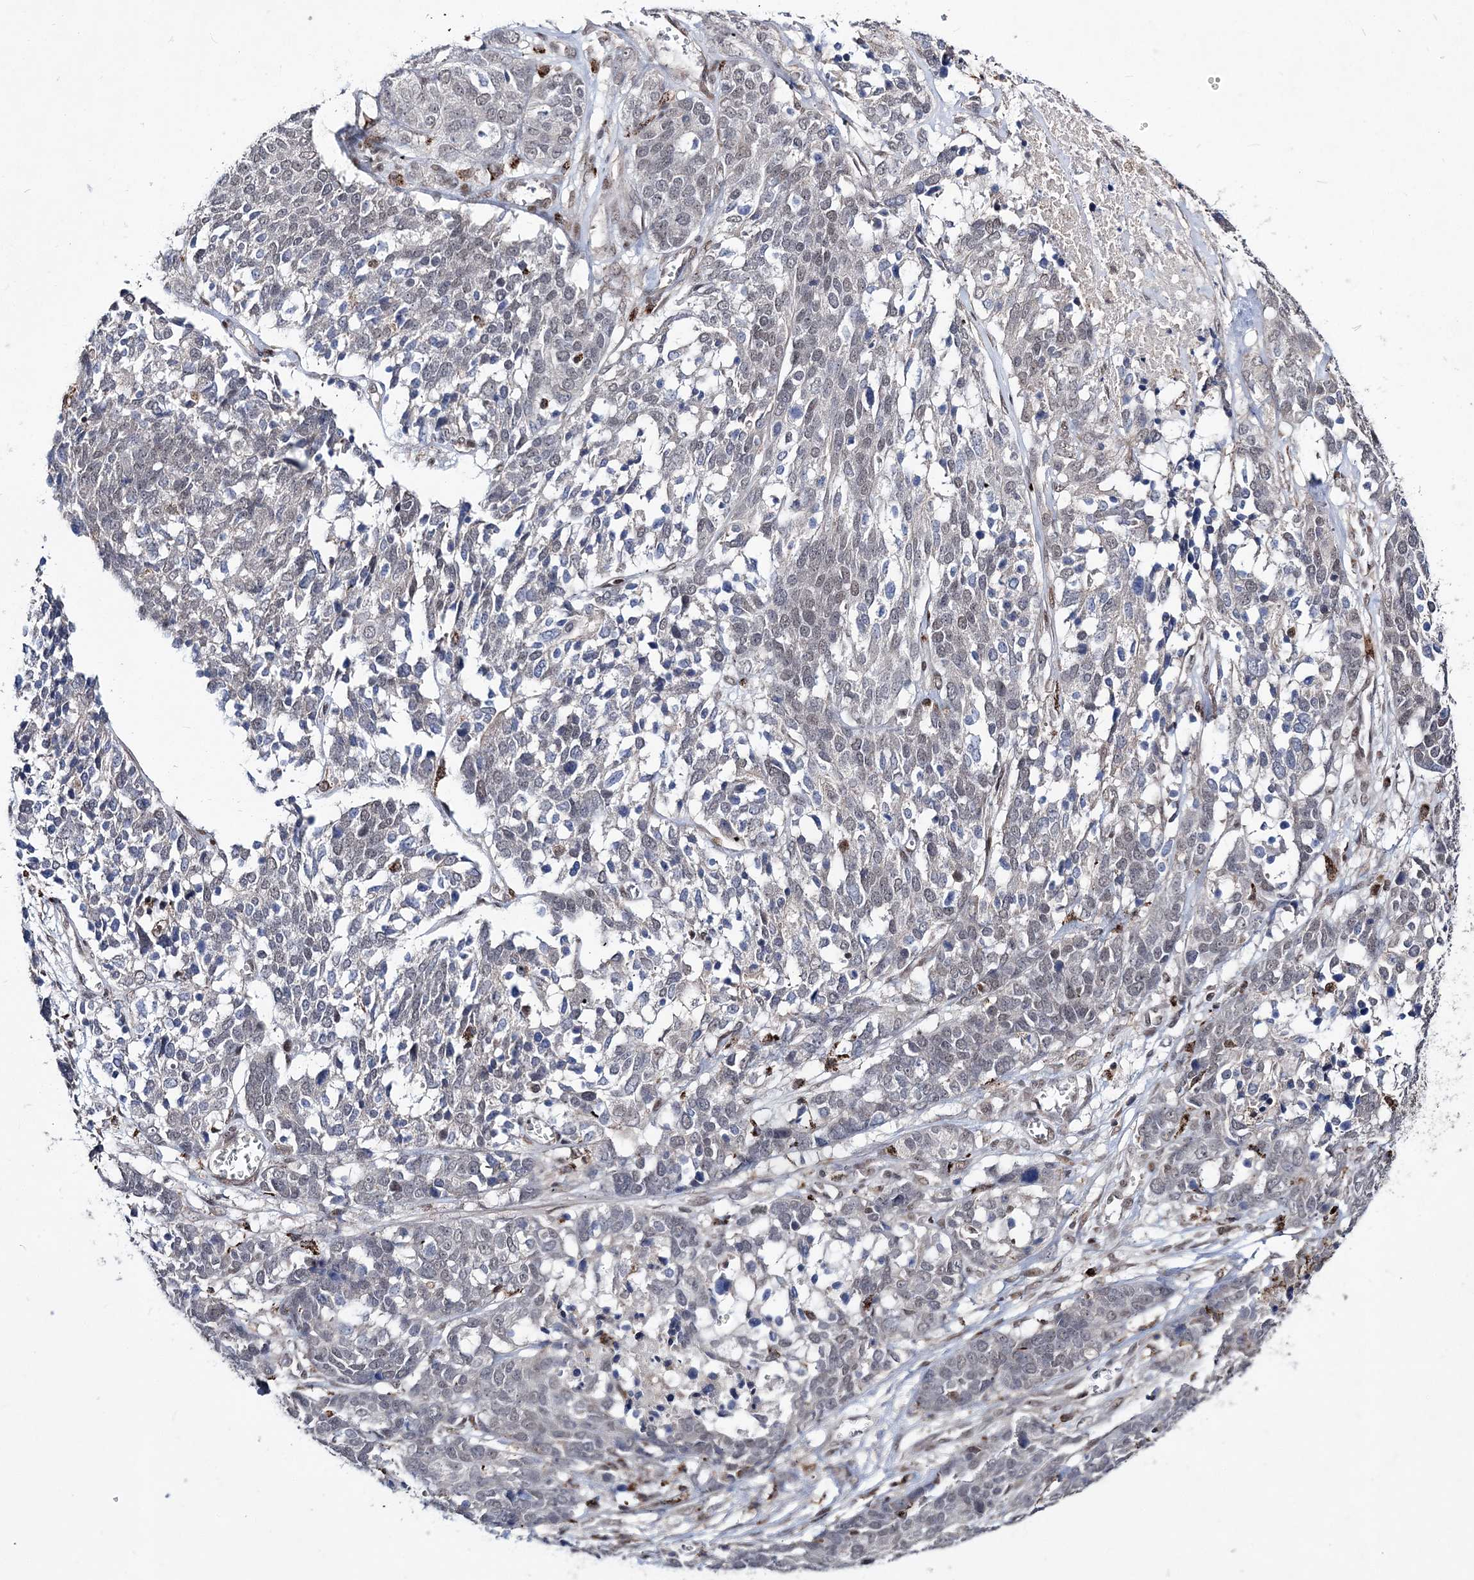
{"staining": {"intensity": "negative", "quantity": "none", "location": "none"}, "tissue": "ovarian cancer", "cell_type": "Tumor cells", "image_type": "cancer", "snomed": [{"axis": "morphology", "description": "Cystadenocarcinoma, serous, NOS"}, {"axis": "topography", "description": "Ovary"}], "caption": "Immunohistochemistry (IHC) of human serous cystadenocarcinoma (ovarian) shows no positivity in tumor cells. Brightfield microscopy of immunohistochemistry (IHC) stained with DAB (3,3'-diaminobenzidine) (brown) and hematoxylin (blue), captured at high magnification.", "gene": "BOD1L1", "patient": {"sex": "female", "age": 44}}